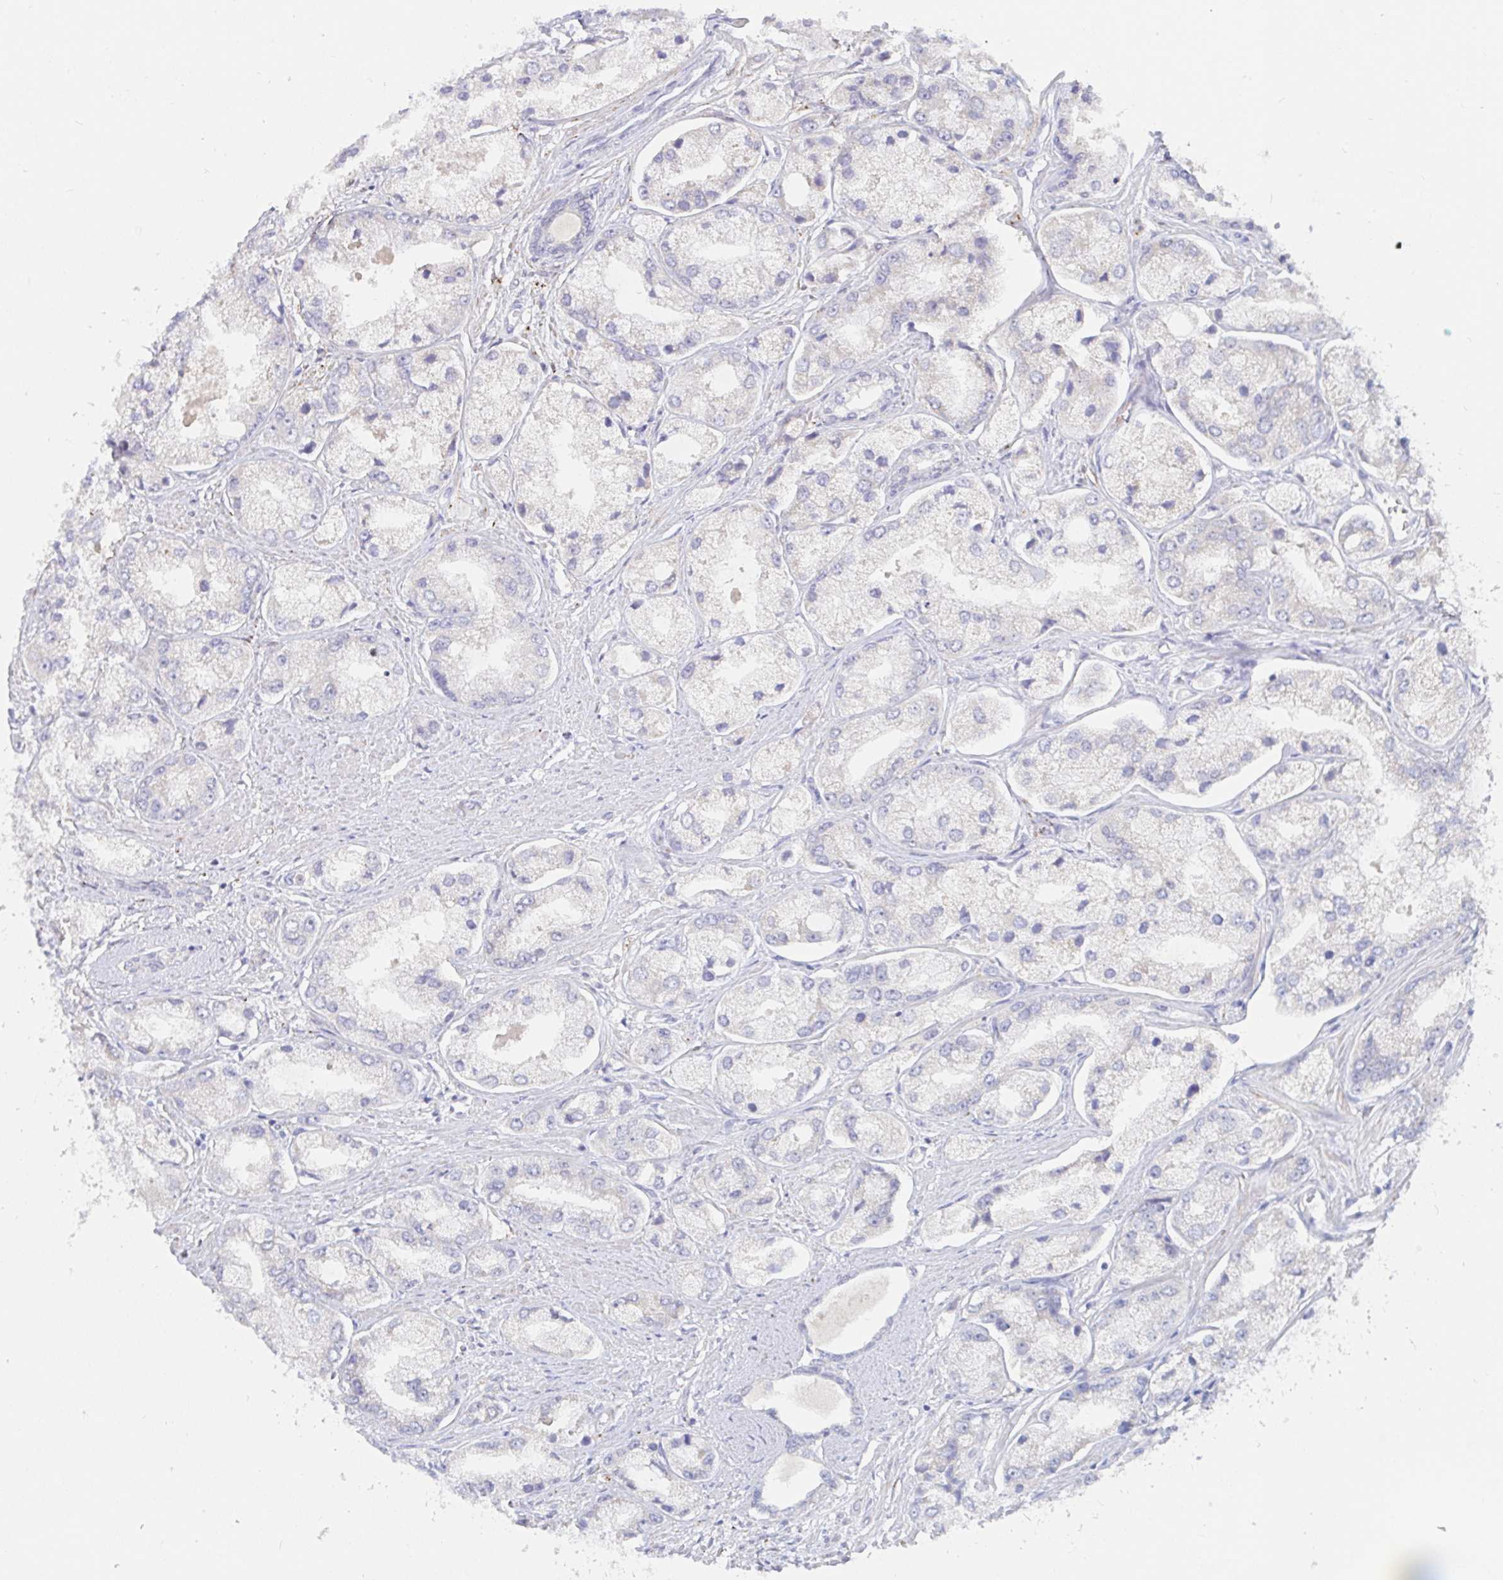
{"staining": {"intensity": "negative", "quantity": "none", "location": "none"}, "tissue": "prostate cancer", "cell_type": "Tumor cells", "image_type": "cancer", "snomed": [{"axis": "morphology", "description": "Adenocarcinoma, Low grade"}, {"axis": "topography", "description": "Prostate"}], "caption": "A high-resolution photomicrograph shows immunohistochemistry staining of low-grade adenocarcinoma (prostate), which demonstrates no significant positivity in tumor cells.", "gene": "ZNF430", "patient": {"sex": "male", "age": 69}}